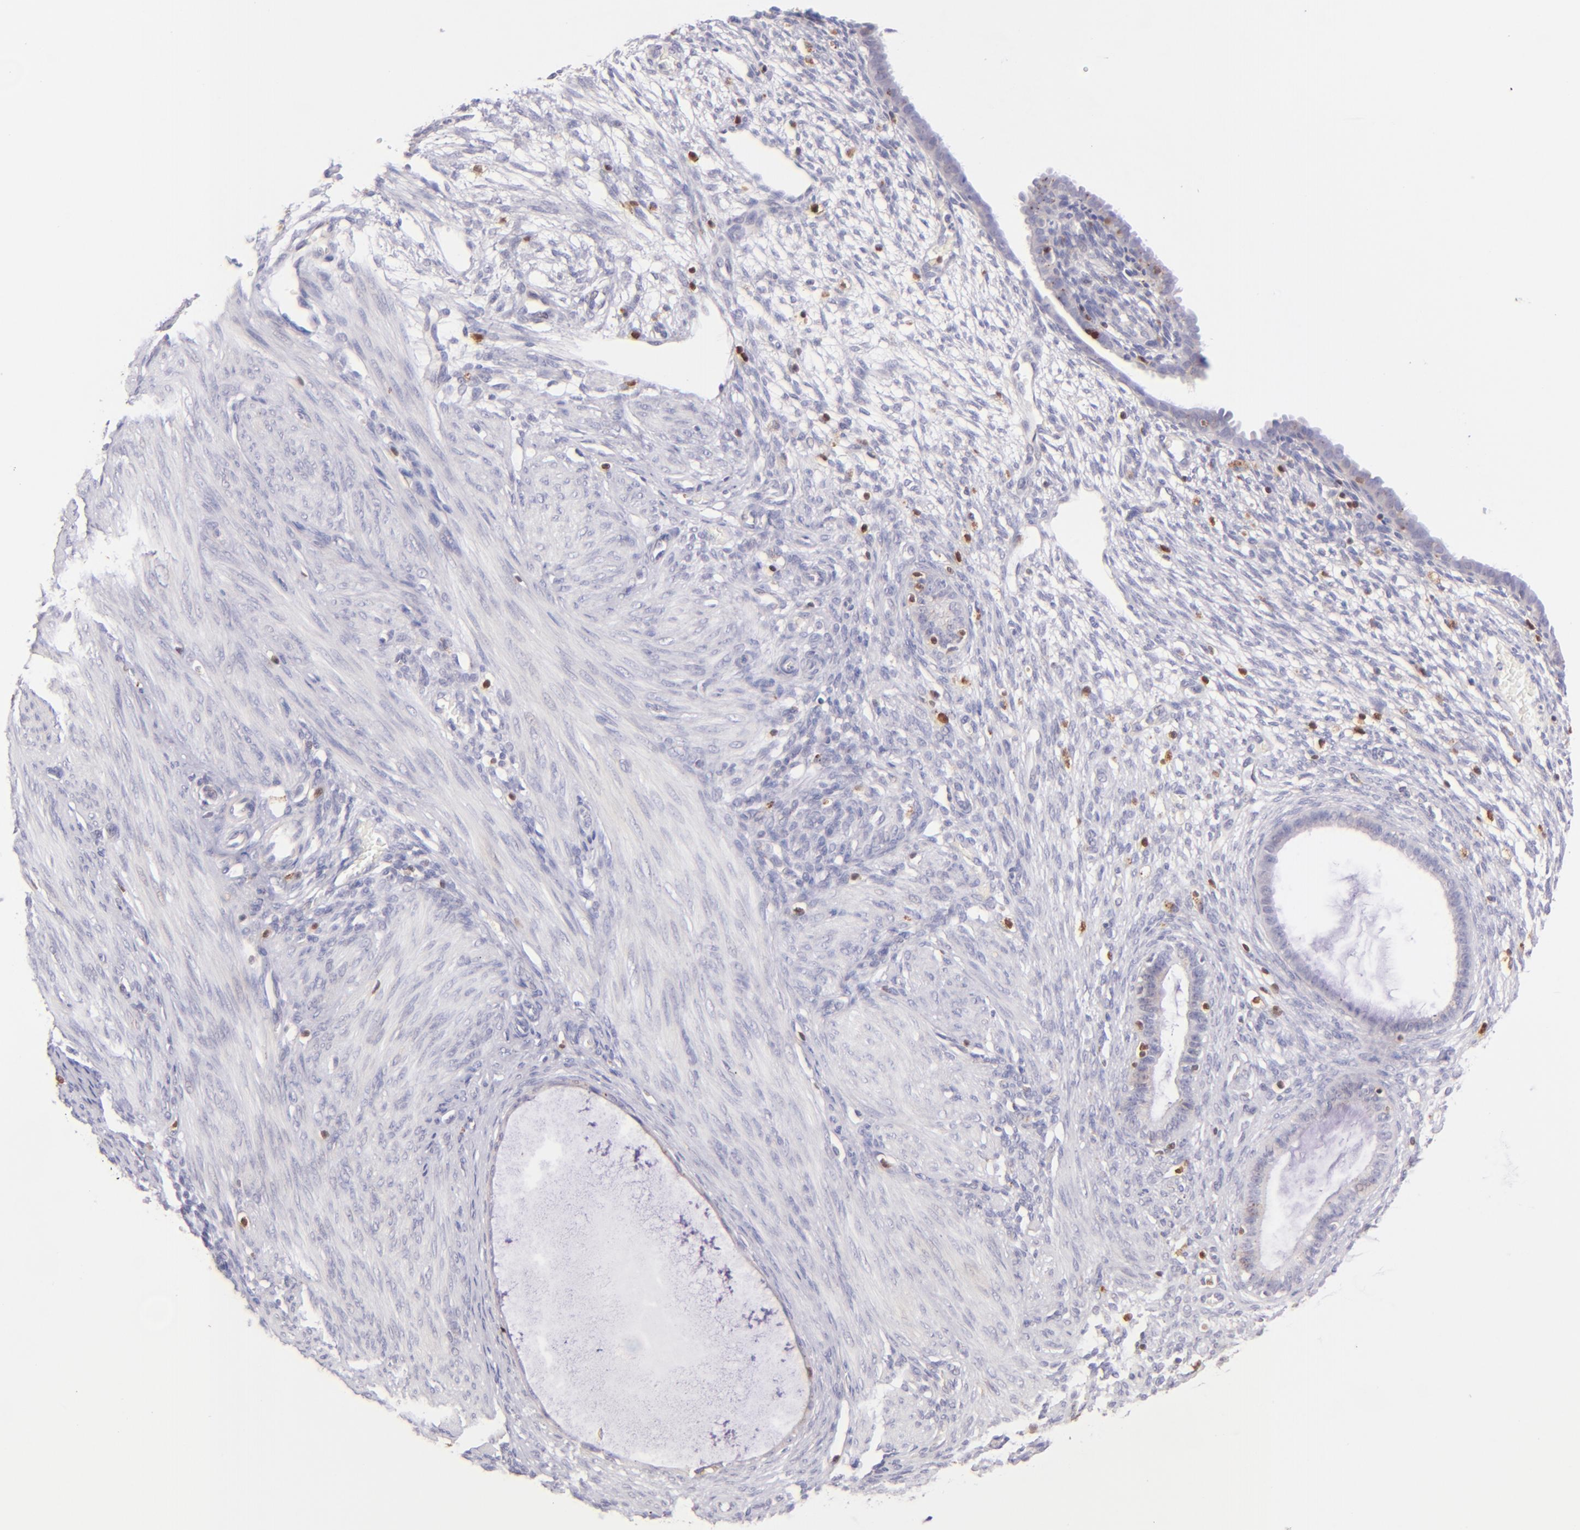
{"staining": {"intensity": "negative", "quantity": "none", "location": "none"}, "tissue": "endometrium", "cell_type": "Cells in endometrial stroma", "image_type": "normal", "snomed": [{"axis": "morphology", "description": "Normal tissue, NOS"}, {"axis": "topography", "description": "Endometrium"}], "caption": "A high-resolution histopathology image shows immunohistochemistry staining of normal endometrium, which demonstrates no significant positivity in cells in endometrial stroma.", "gene": "ZAP70", "patient": {"sex": "female", "age": 72}}